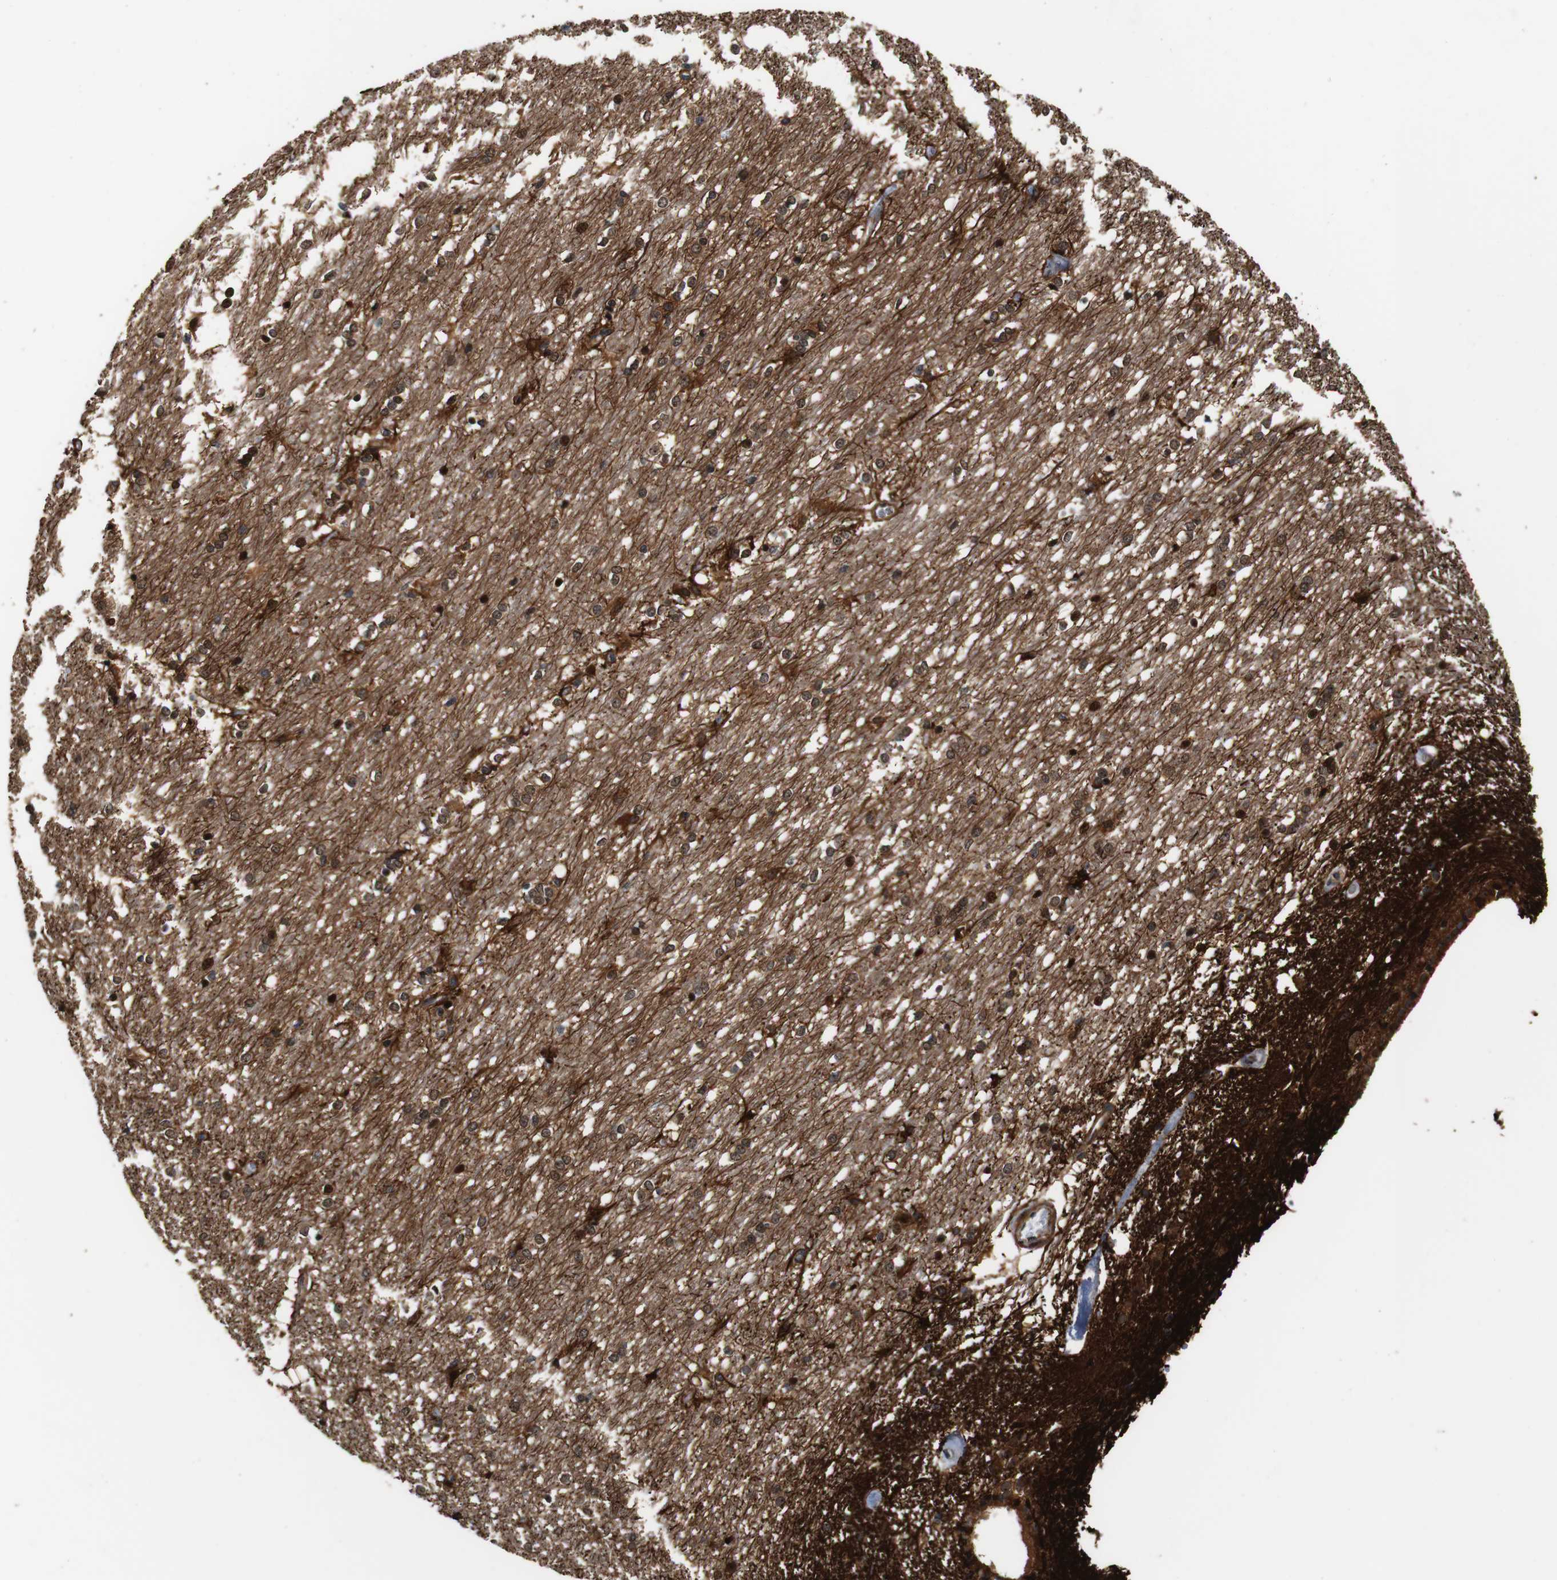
{"staining": {"intensity": "strong", "quantity": "25%-75%", "location": "cytoplasmic/membranous,nuclear"}, "tissue": "caudate", "cell_type": "Glial cells", "image_type": "normal", "snomed": [{"axis": "morphology", "description": "Normal tissue, NOS"}, {"axis": "topography", "description": "Lateral ventricle wall"}], "caption": "A brown stain labels strong cytoplasmic/membranous,nuclear positivity of a protein in glial cells of unremarkable human caudate.", "gene": "LRP4", "patient": {"sex": "female", "age": 19}}